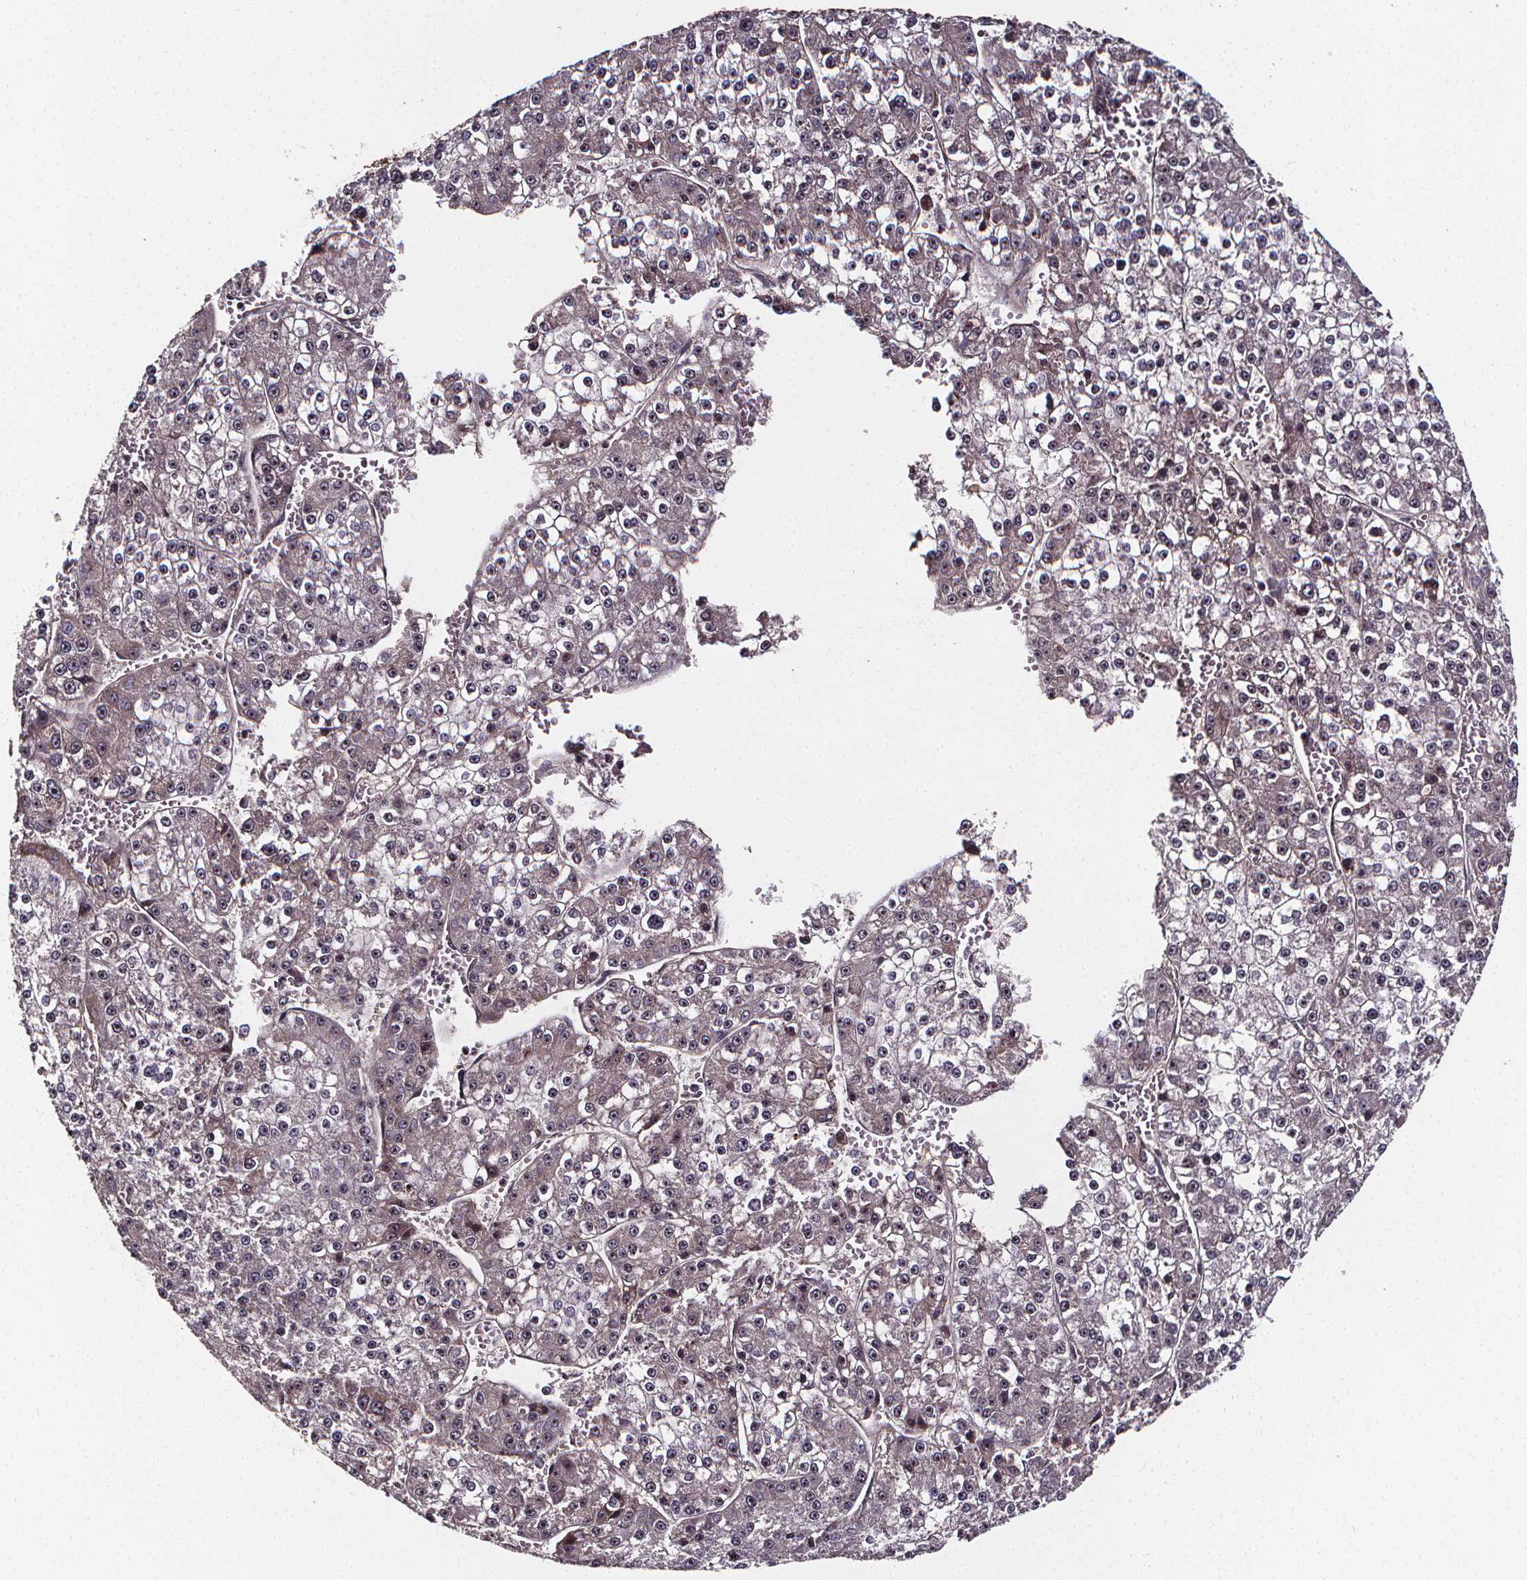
{"staining": {"intensity": "negative", "quantity": "none", "location": "none"}, "tissue": "liver cancer", "cell_type": "Tumor cells", "image_type": "cancer", "snomed": [{"axis": "morphology", "description": "Carcinoma, Hepatocellular, NOS"}, {"axis": "topography", "description": "Liver"}], "caption": "The histopathology image exhibits no significant positivity in tumor cells of liver hepatocellular carcinoma. Nuclei are stained in blue.", "gene": "AEBP1", "patient": {"sex": "female", "age": 73}}